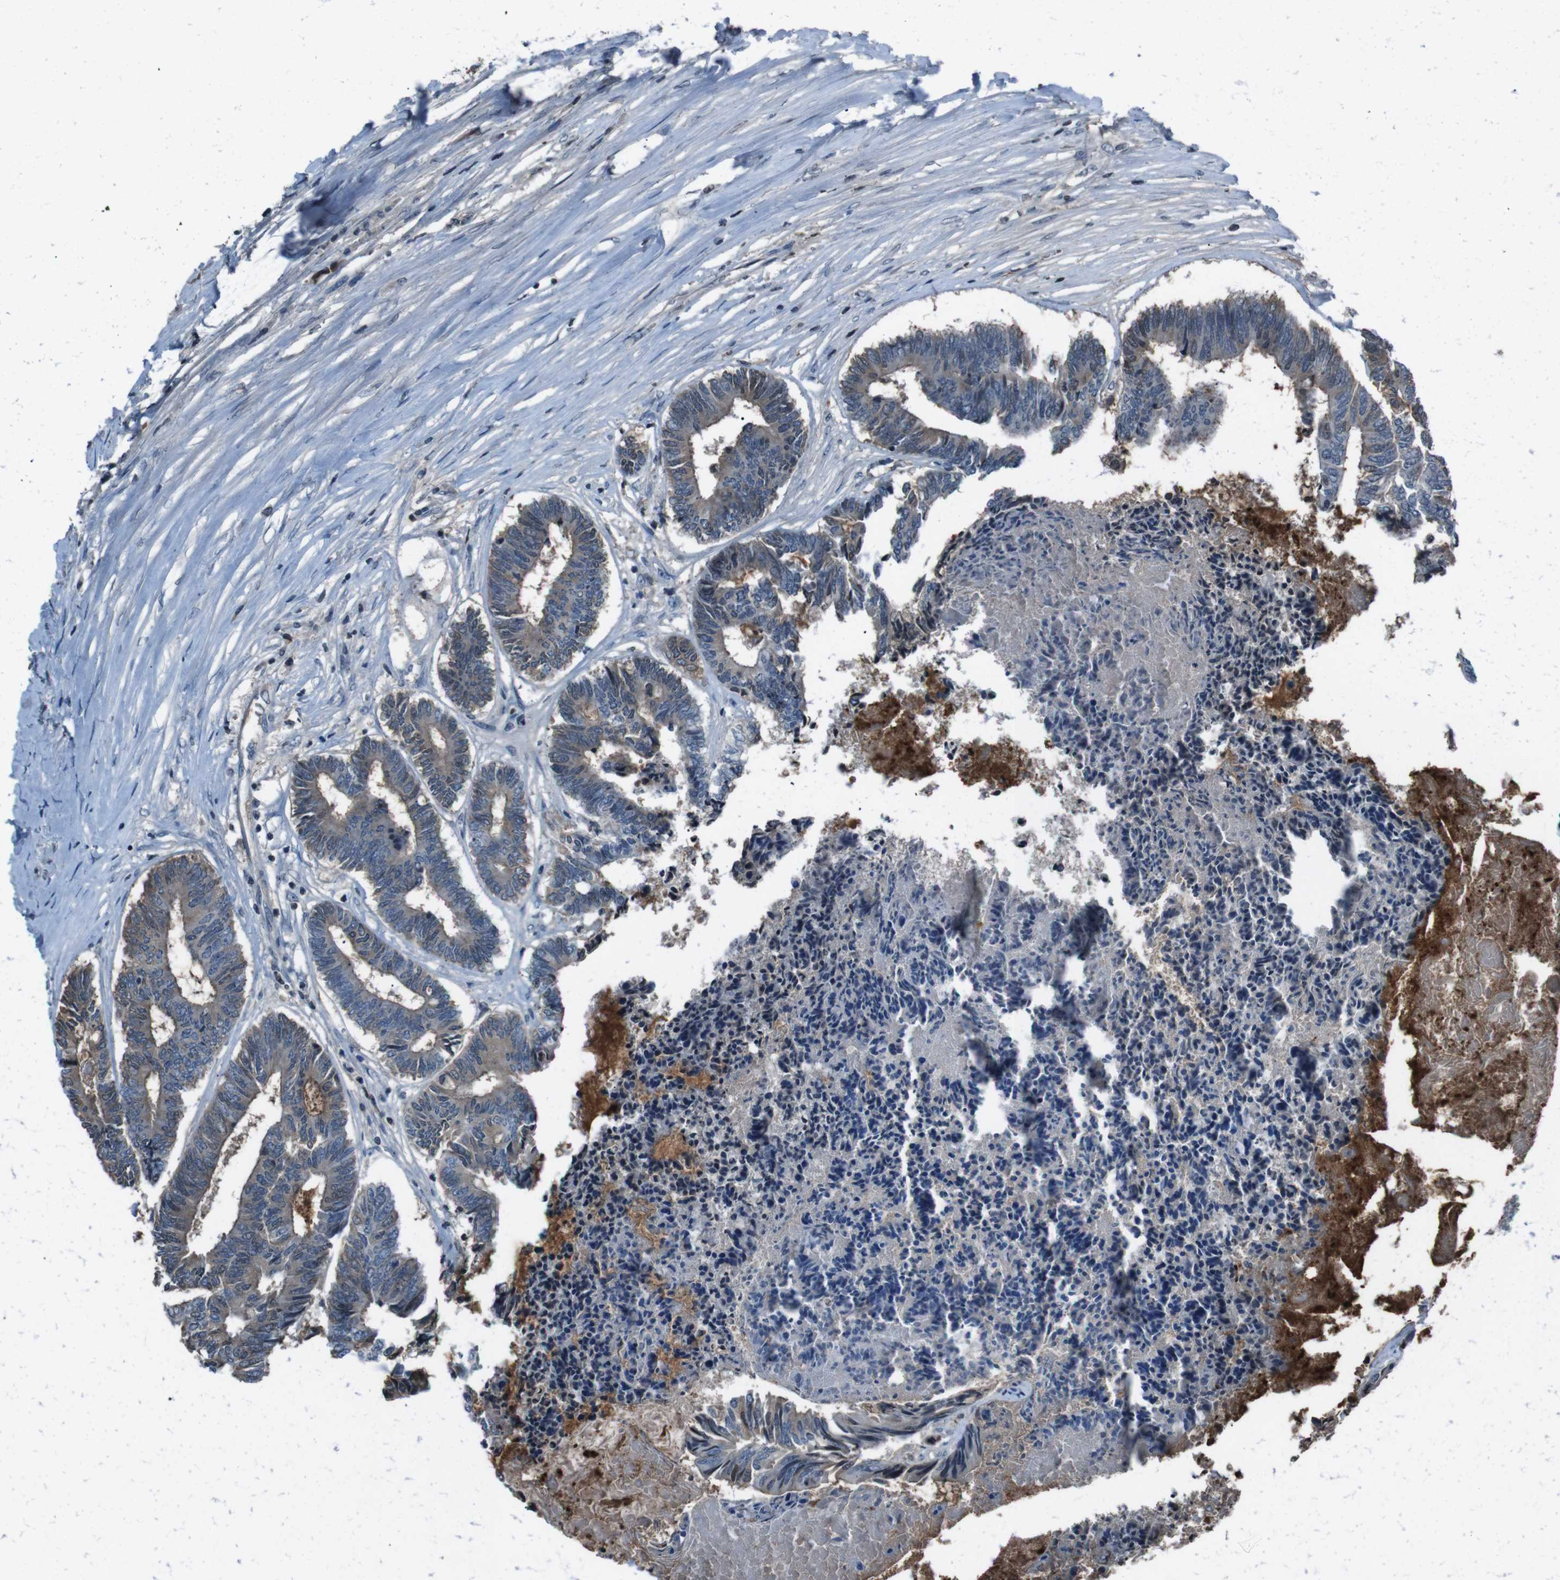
{"staining": {"intensity": "weak", "quantity": "25%-75%", "location": "cytoplasmic/membranous"}, "tissue": "colorectal cancer", "cell_type": "Tumor cells", "image_type": "cancer", "snomed": [{"axis": "morphology", "description": "Adenocarcinoma, NOS"}, {"axis": "topography", "description": "Rectum"}], "caption": "Approximately 25%-75% of tumor cells in colorectal adenocarcinoma show weak cytoplasmic/membranous protein staining as visualized by brown immunohistochemical staining.", "gene": "UGT1A6", "patient": {"sex": "male", "age": 63}}